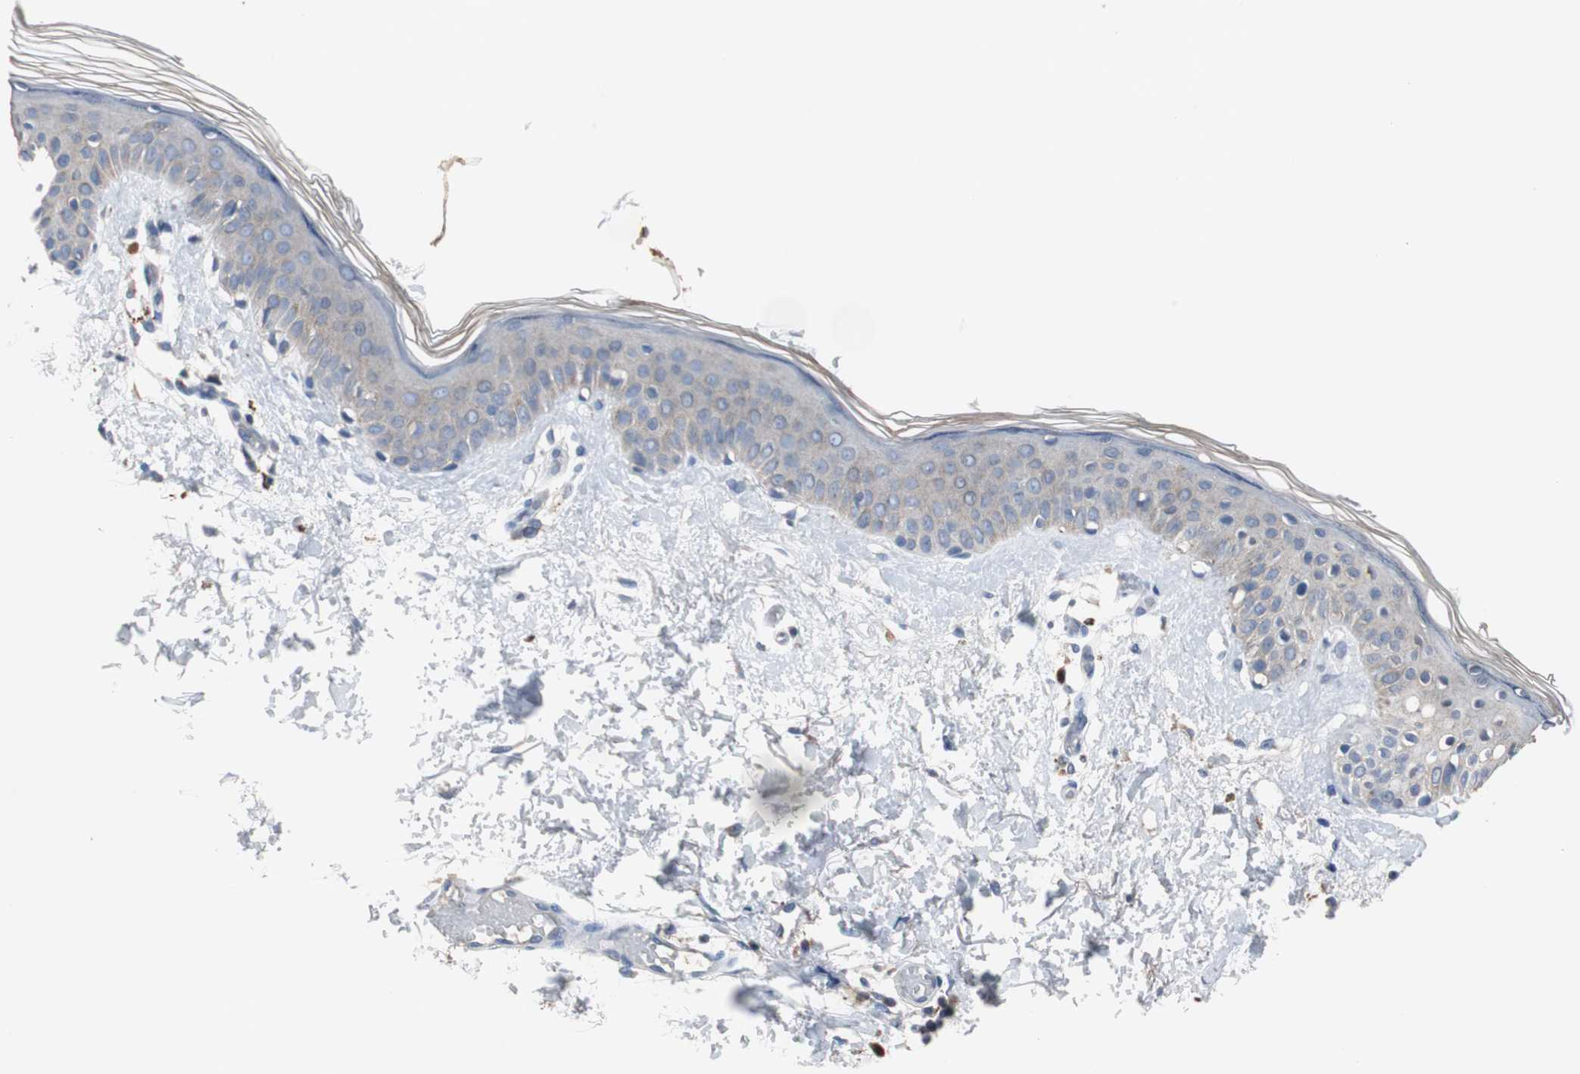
{"staining": {"intensity": "negative", "quantity": "none", "location": "none"}, "tissue": "skin", "cell_type": "Fibroblasts", "image_type": "normal", "snomed": [{"axis": "morphology", "description": "Normal tissue, NOS"}, {"axis": "topography", "description": "Skin"}], "caption": "High magnification brightfield microscopy of unremarkable skin stained with DAB (brown) and counterstained with hematoxylin (blue): fibroblasts show no significant expression. (Stains: DAB (3,3'-diaminobenzidine) IHC with hematoxylin counter stain, Microscopy: brightfield microscopy at high magnification).", "gene": "CALB2", "patient": {"sex": "female", "age": 56}}